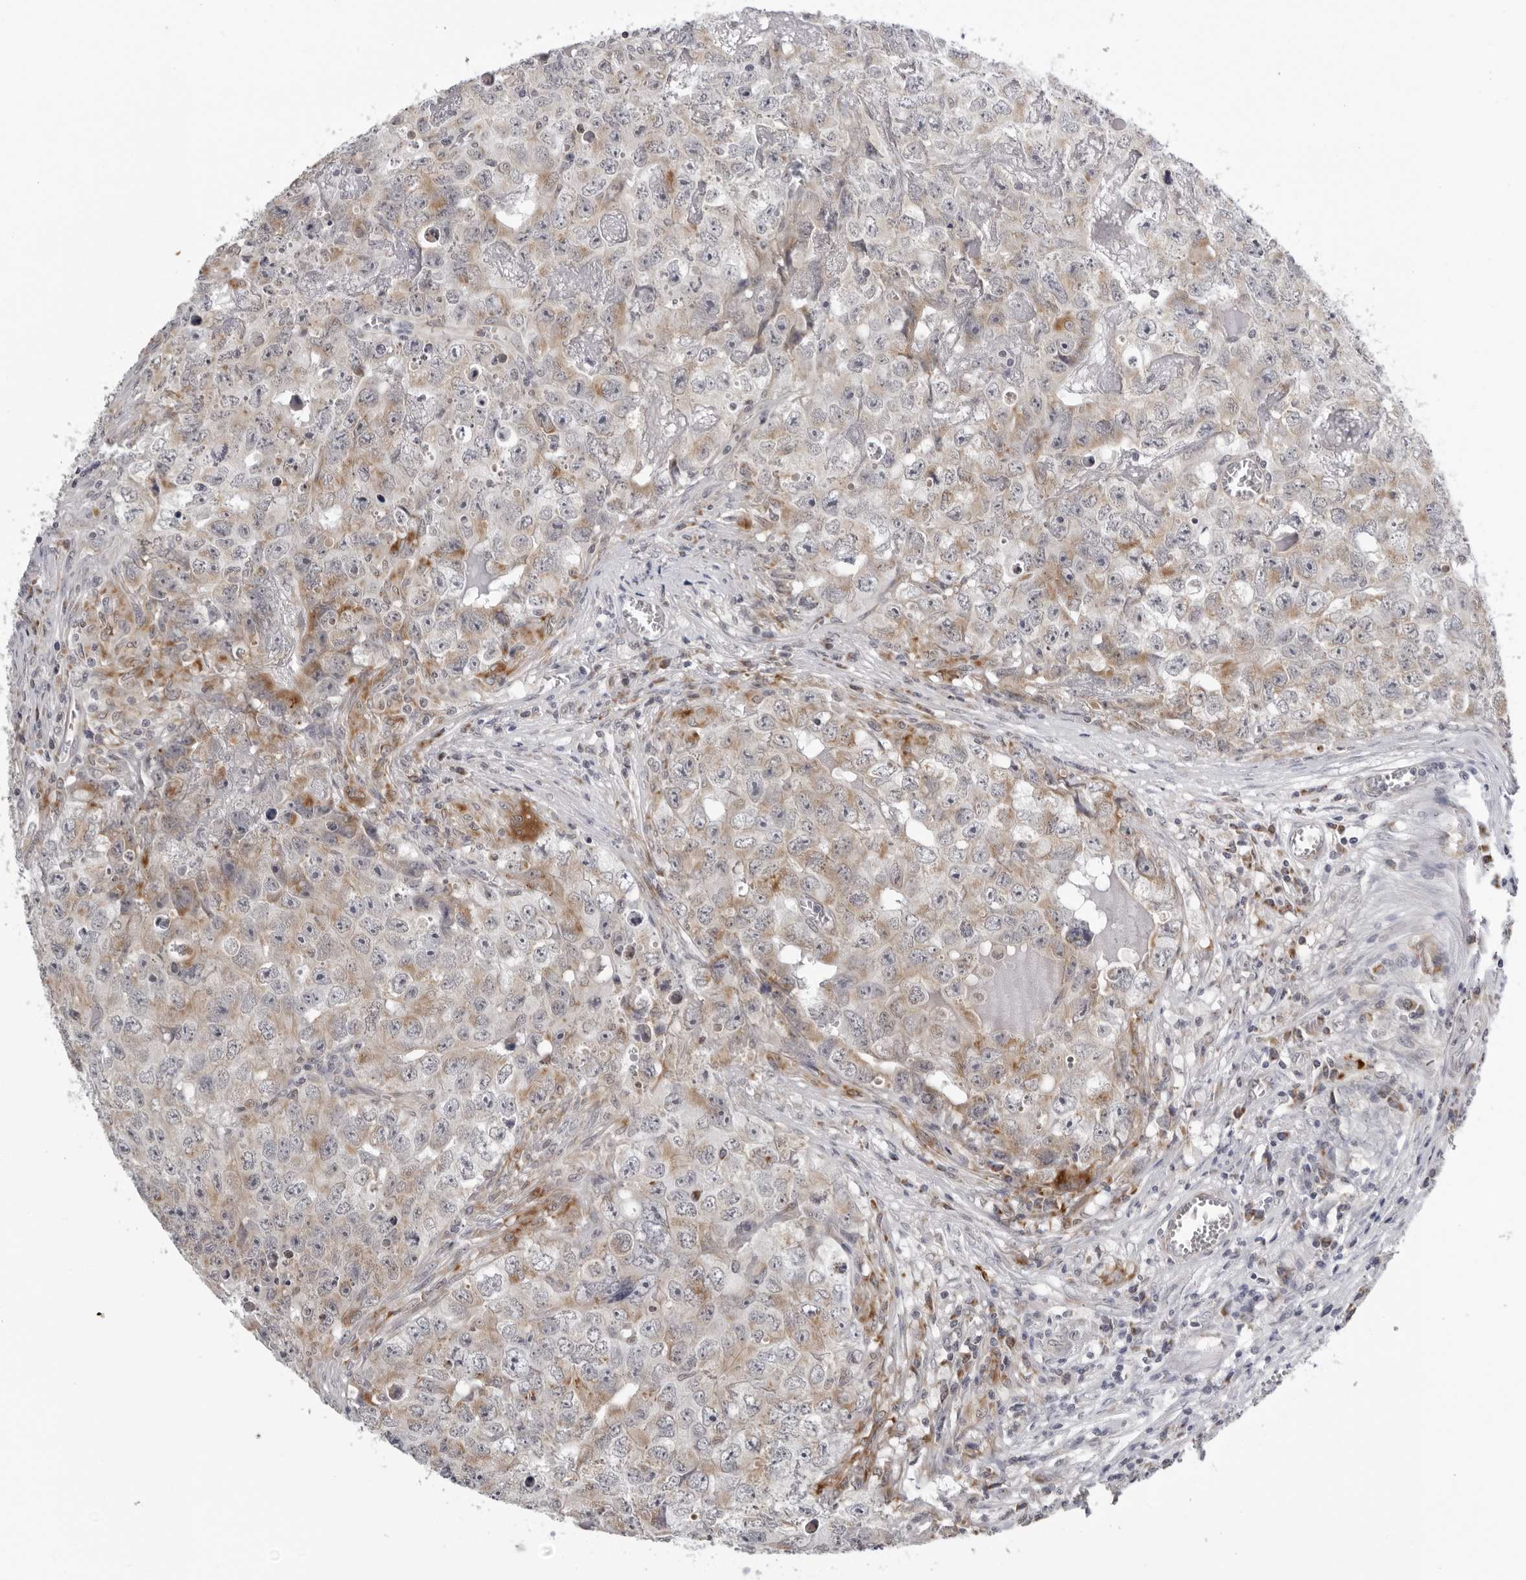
{"staining": {"intensity": "moderate", "quantity": "25%-75%", "location": "cytoplasmic/membranous"}, "tissue": "testis cancer", "cell_type": "Tumor cells", "image_type": "cancer", "snomed": [{"axis": "morphology", "description": "Seminoma, NOS"}, {"axis": "morphology", "description": "Carcinoma, Embryonal, NOS"}, {"axis": "topography", "description": "Testis"}], "caption": "This photomicrograph exhibits IHC staining of human testis seminoma, with medium moderate cytoplasmic/membranous expression in about 25%-75% of tumor cells.", "gene": "CPT2", "patient": {"sex": "male", "age": 43}}